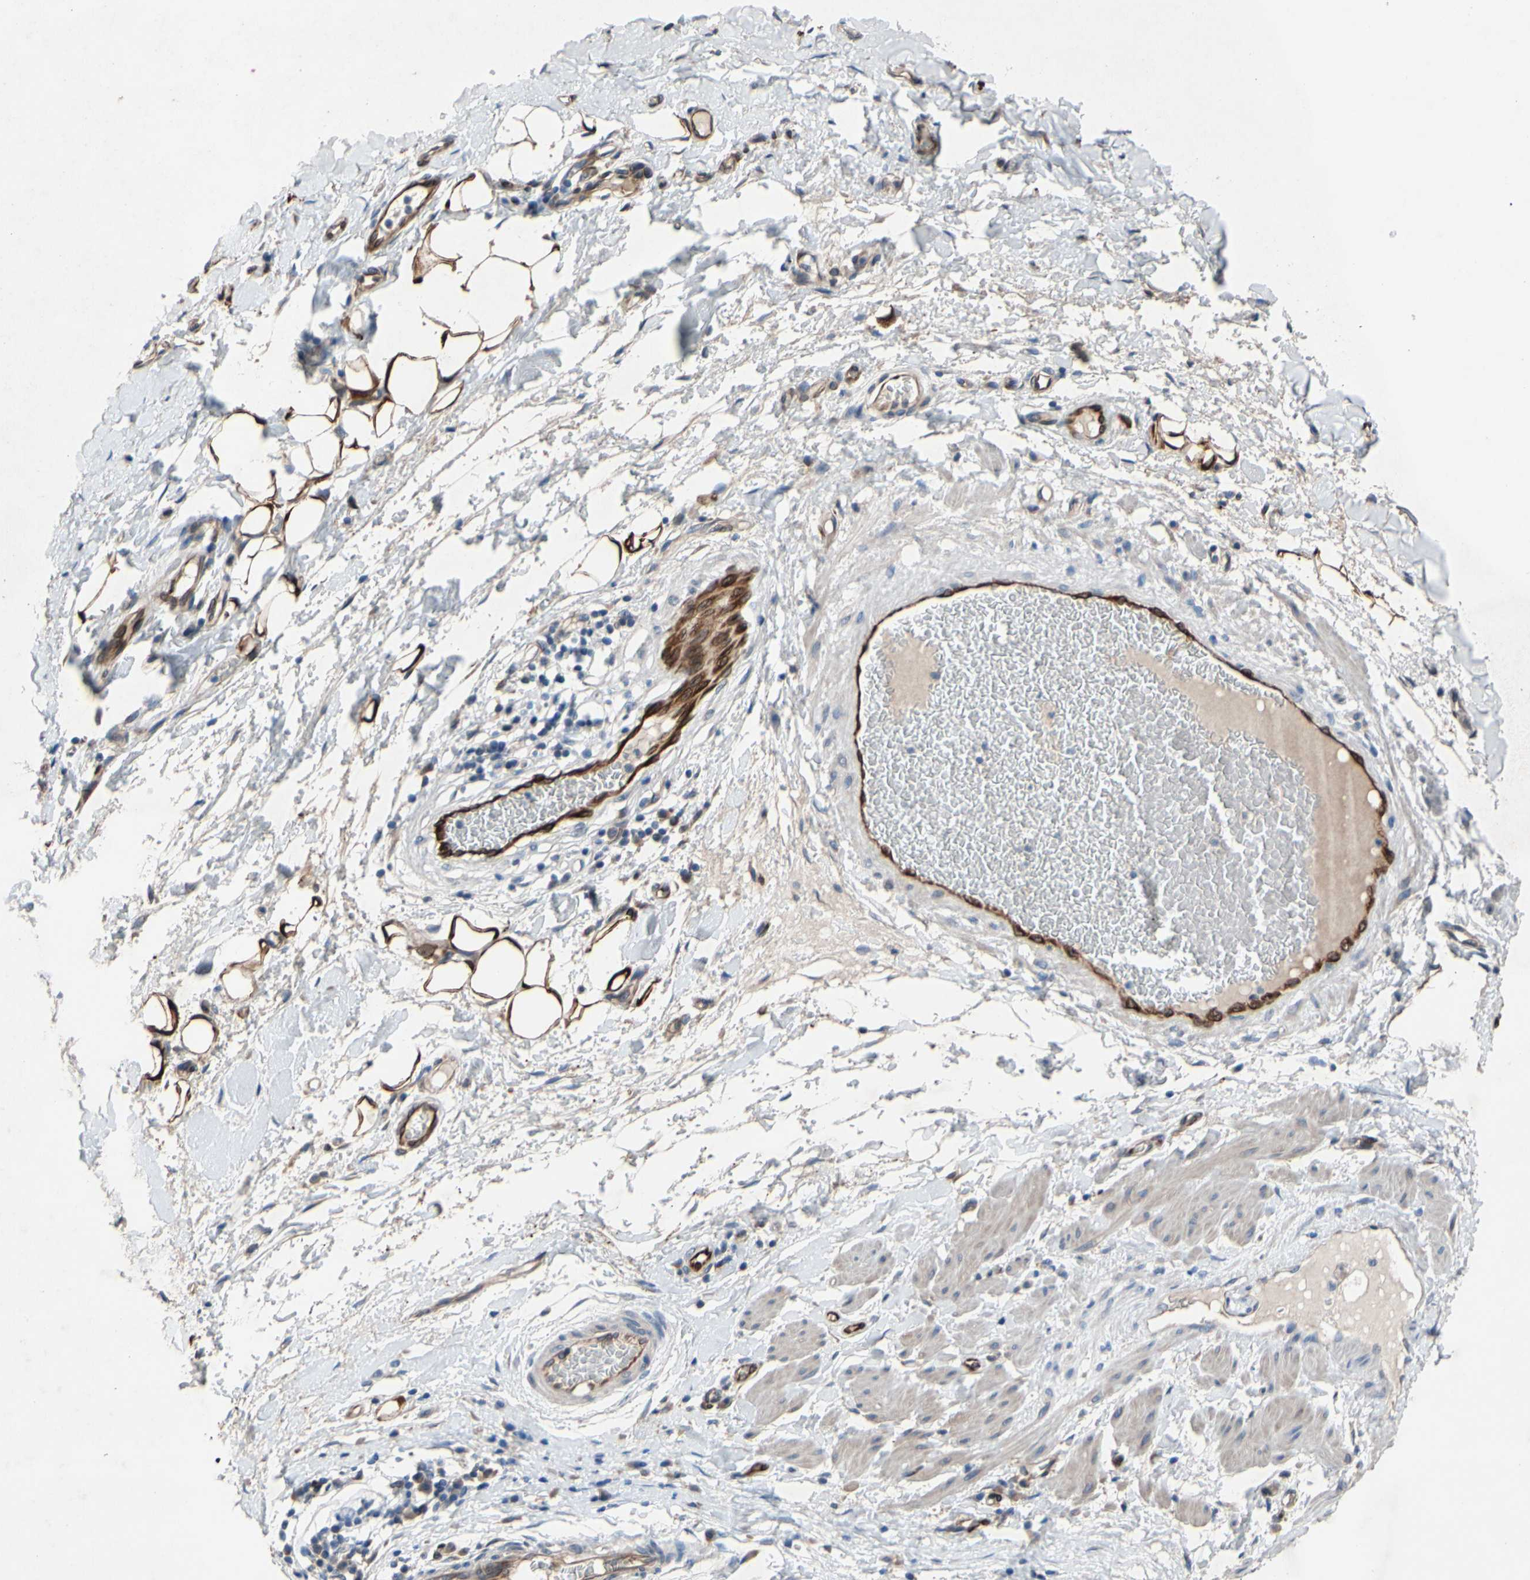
{"staining": {"intensity": "strong", "quantity": ">75%", "location": "cytoplasmic/membranous"}, "tissue": "adipose tissue", "cell_type": "Adipocytes", "image_type": "normal", "snomed": [{"axis": "morphology", "description": "Normal tissue, NOS"}, {"axis": "morphology", "description": "Adenocarcinoma, NOS"}, {"axis": "topography", "description": "Esophagus"}], "caption": "The histopathology image shows immunohistochemical staining of normal adipose tissue. There is strong cytoplasmic/membranous positivity is identified in about >75% of adipocytes.", "gene": "PRXL2A", "patient": {"sex": "male", "age": 62}}